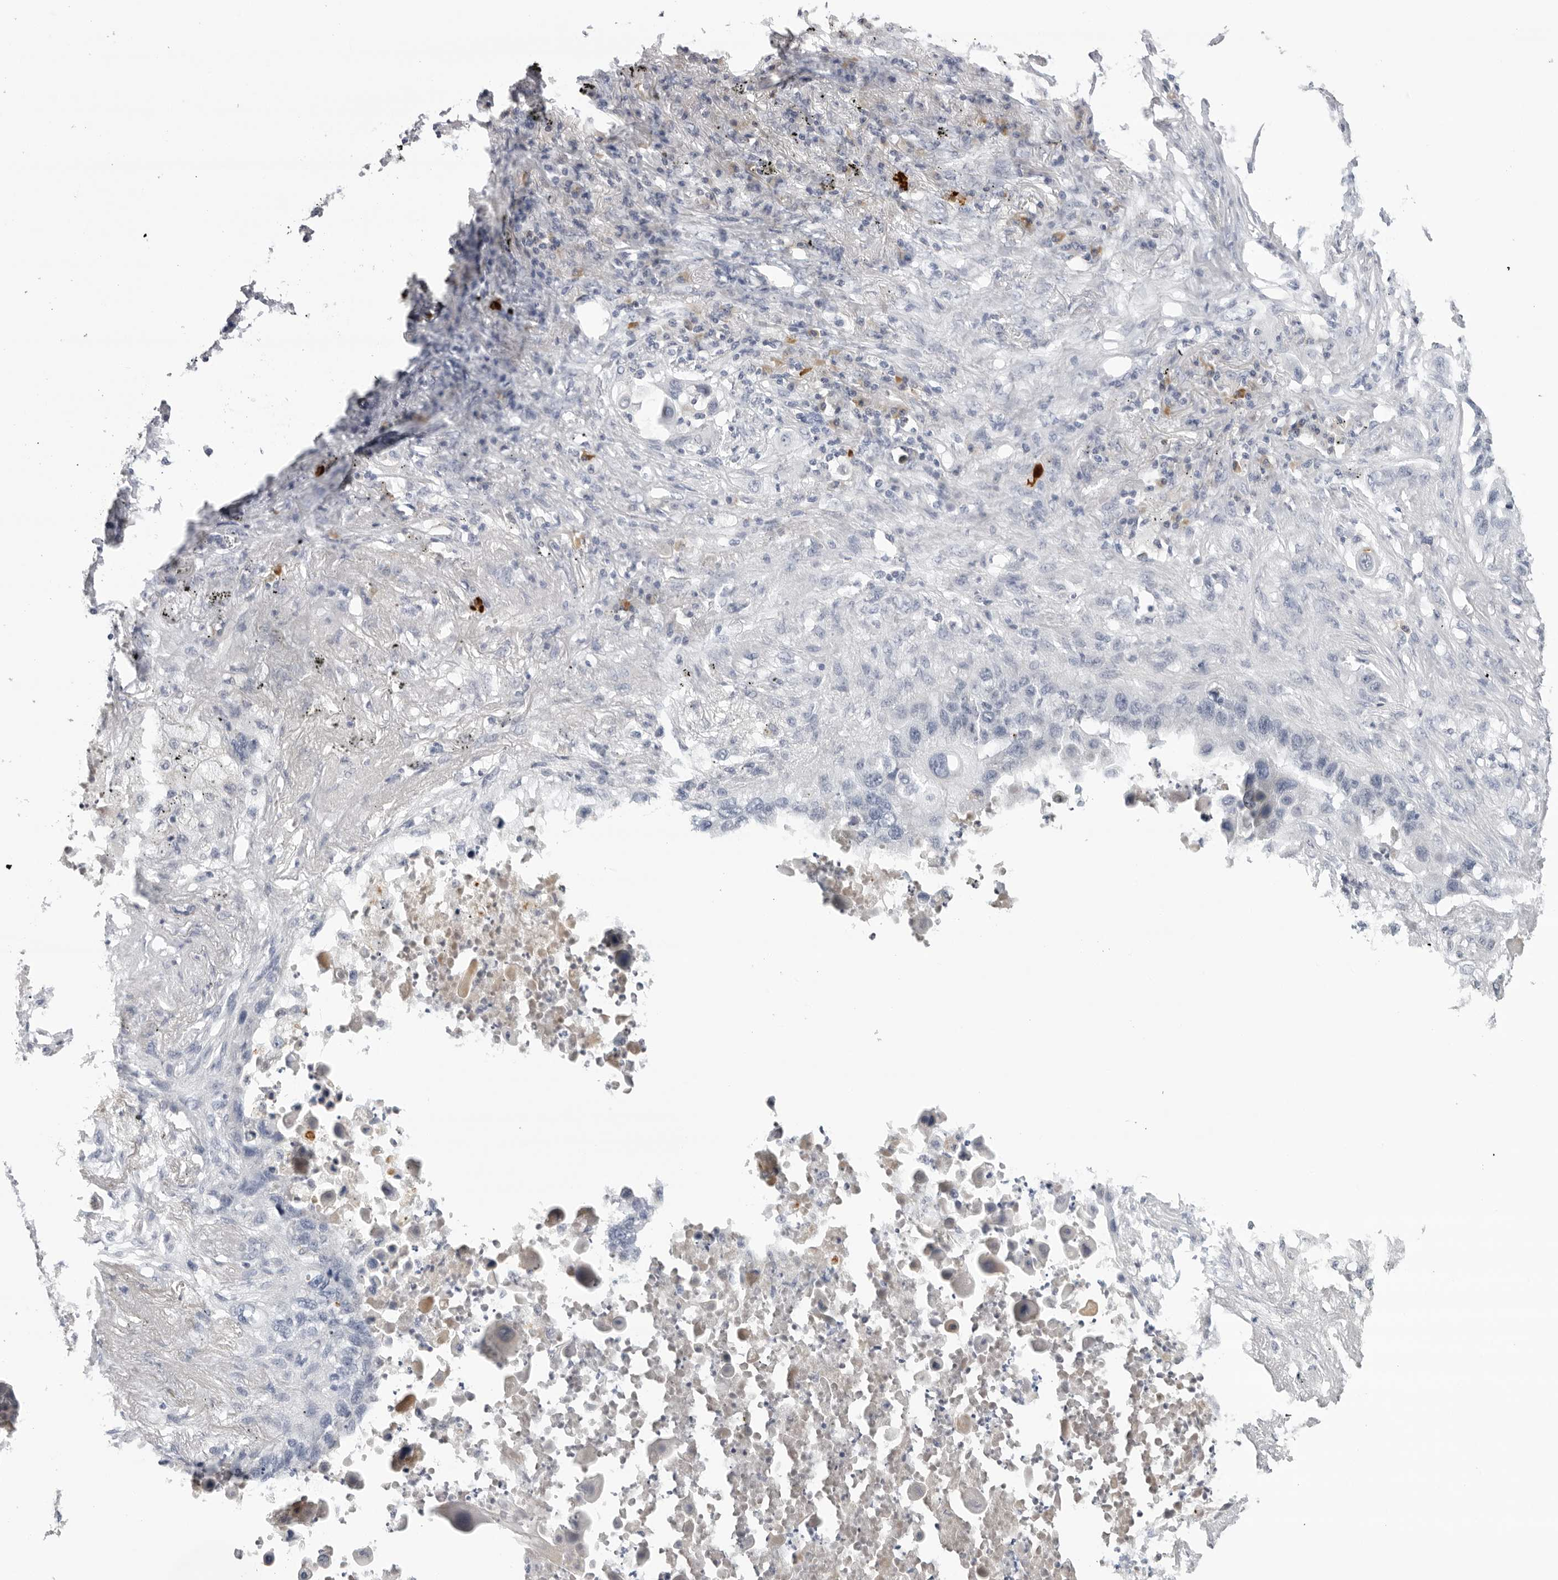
{"staining": {"intensity": "negative", "quantity": "none", "location": "none"}, "tissue": "lung cancer", "cell_type": "Tumor cells", "image_type": "cancer", "snomed": [{"axis": "morphology", "description": "Squamous cell carcinoma, NOS"}, {"axis": "topography", "description": "Lung"}], "caption": "IHC image of neoplastic tissue: lung cancer stained with DAB displays no significant protein positivity in tumor cells.", "gene": "ZNF502", "patient": {"sex": "female", "age": 63}}